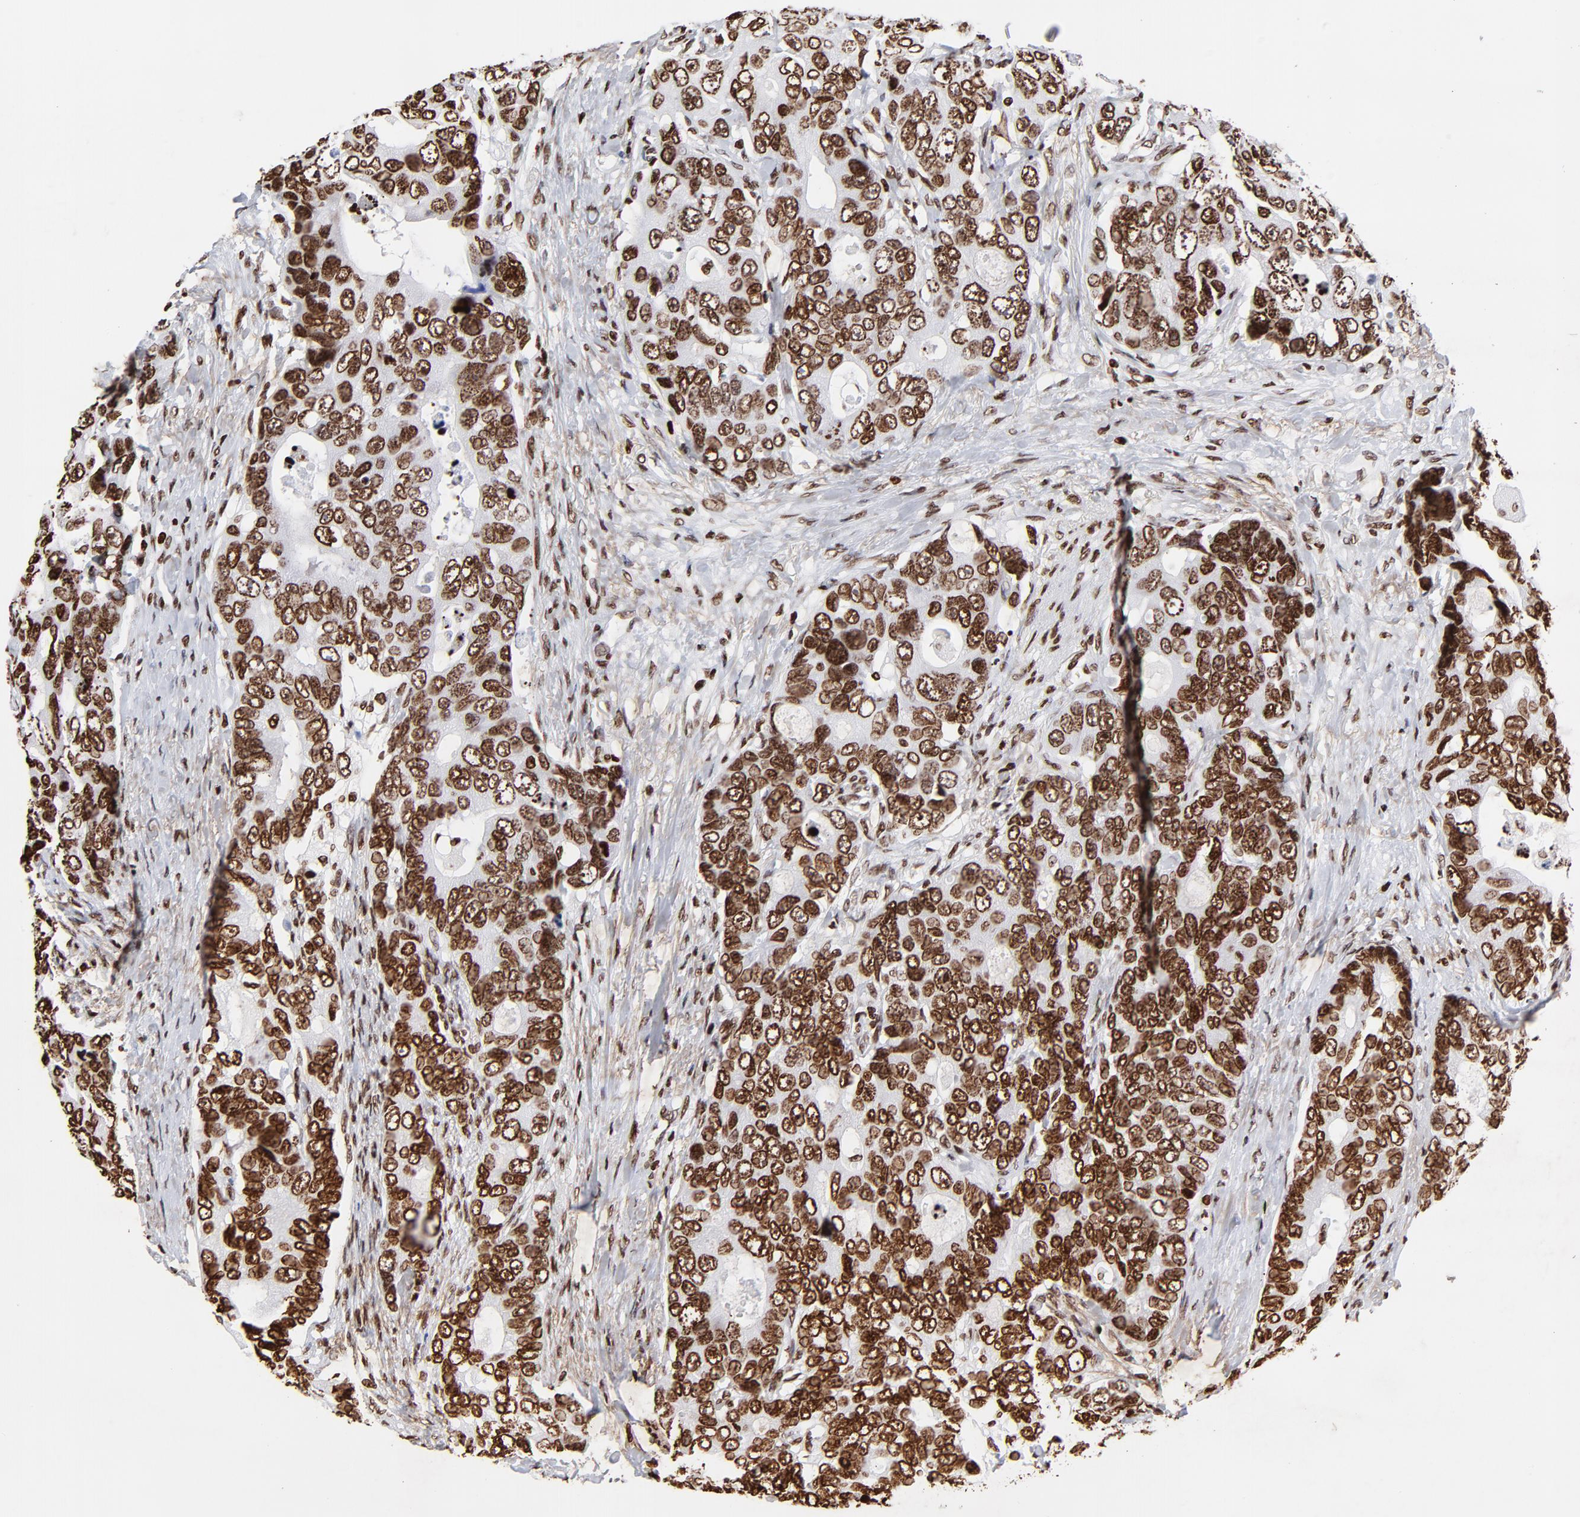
{"staining": {"intensity": "strong", "quantity": ">75%", "location": "nuclear"}, "tissue": "colorectal cancer", "cell_type": "Tumor cells", "image_type": "cancer", "snomed": [{"axis": "morphology", "description": "Adenocarcinoma, NOS"}, {"axis": "topography", "description": "Rectum"}], "caption": "DAB immunohistochemical staining of adenocarcinoma (colorectal) shows strong nuclear protein staining in about >75% of tumor cells.", "gene": "FBH1", "patient": {"sex": "female", "age": 67}}